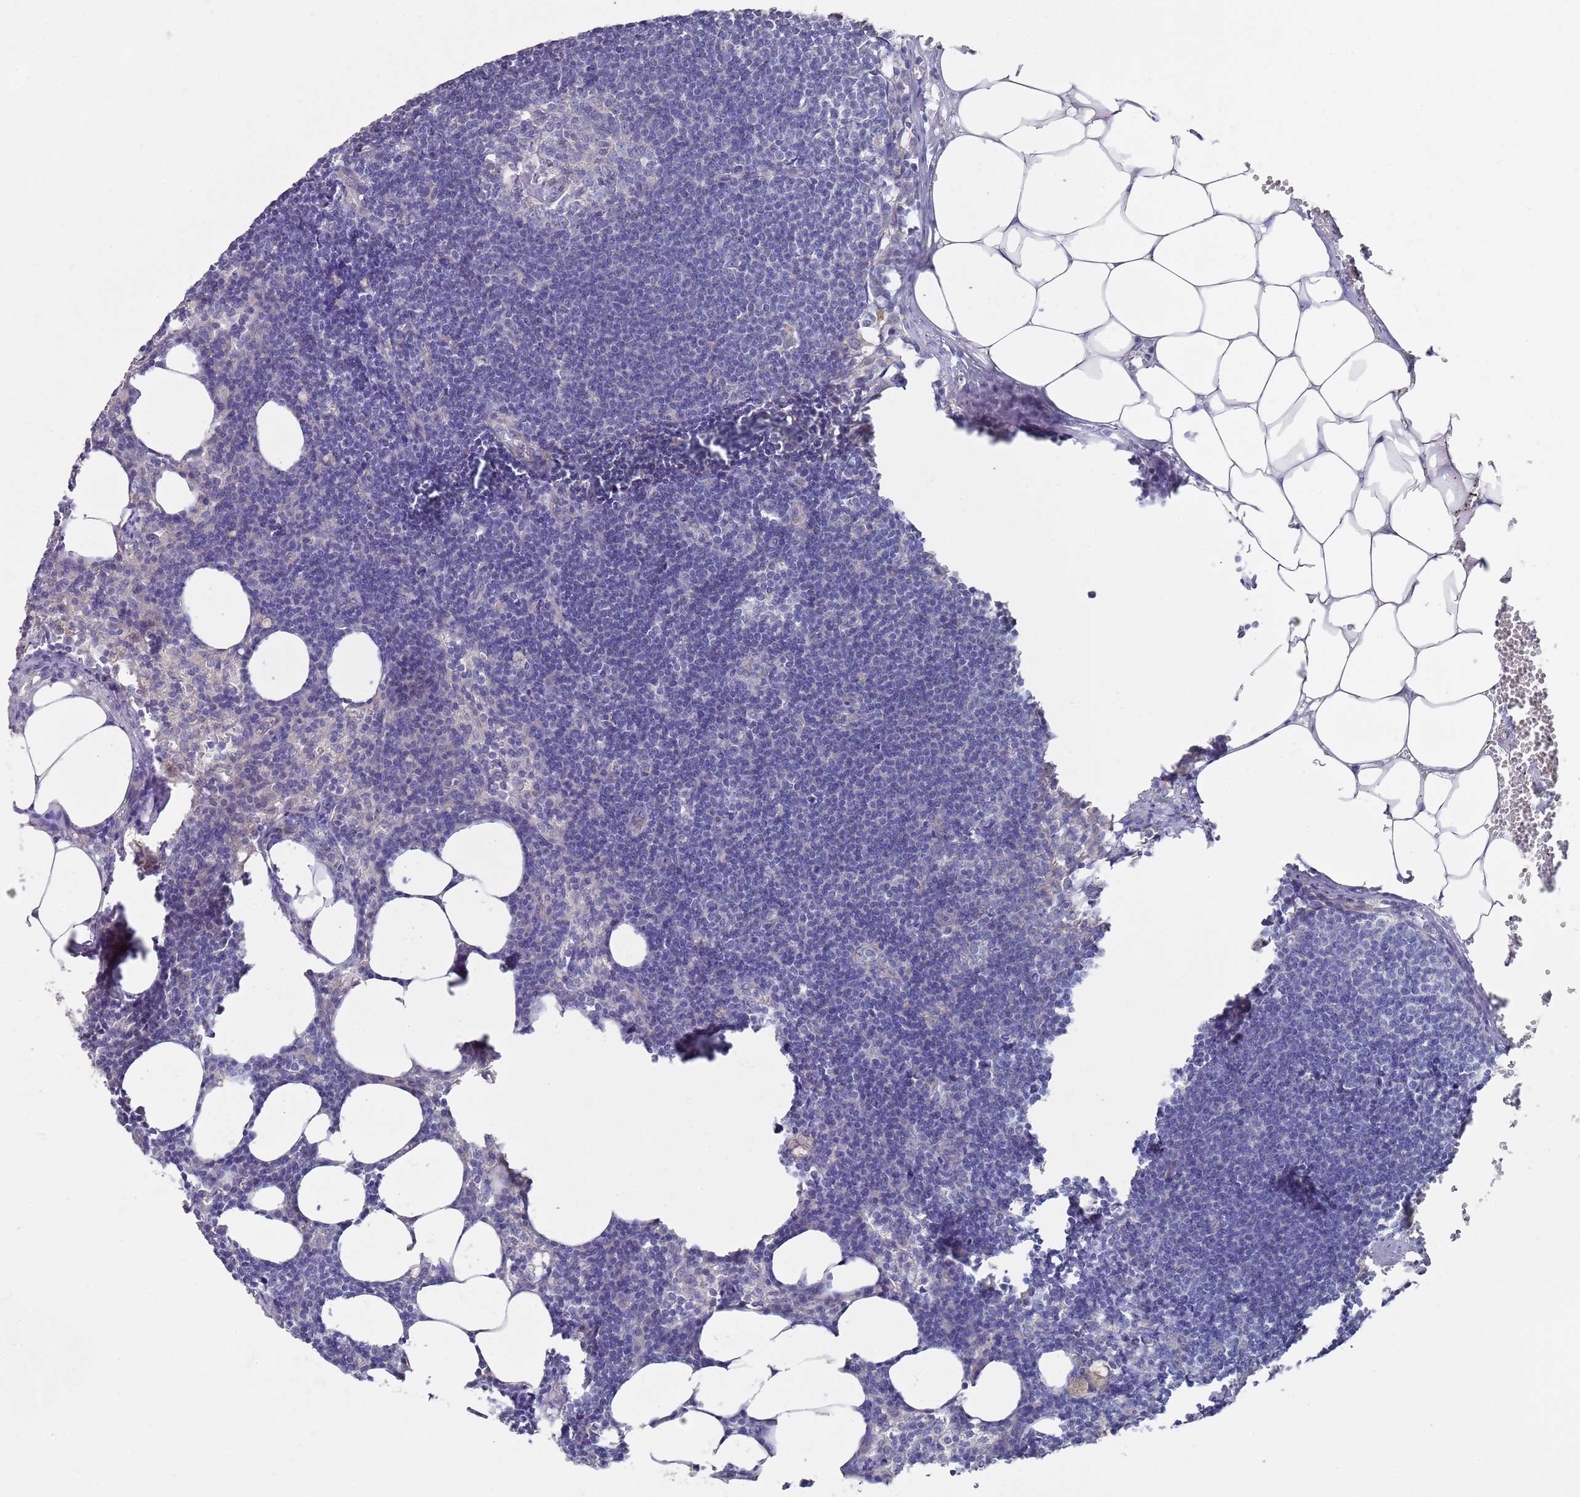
{"staining": {"intensity": "negative", "quantity": "none", "location": "none"}, "tissue": "lymph node", "cell_type": "Germinal center cells", "image_type": "normal", "snomed": [{"axis": "morphology", "description": "Normal tissue, NOS"}, {"axis": "topography", "description": "Lymph node"}], "caption": "DAB (3,3'-diaminobenzidine) immunohistochemical staining of normal lymph node displays no significant expression in germinal center cells.", "gene": "SCAPER", "patient": {"sex": "female", "age": 30}}